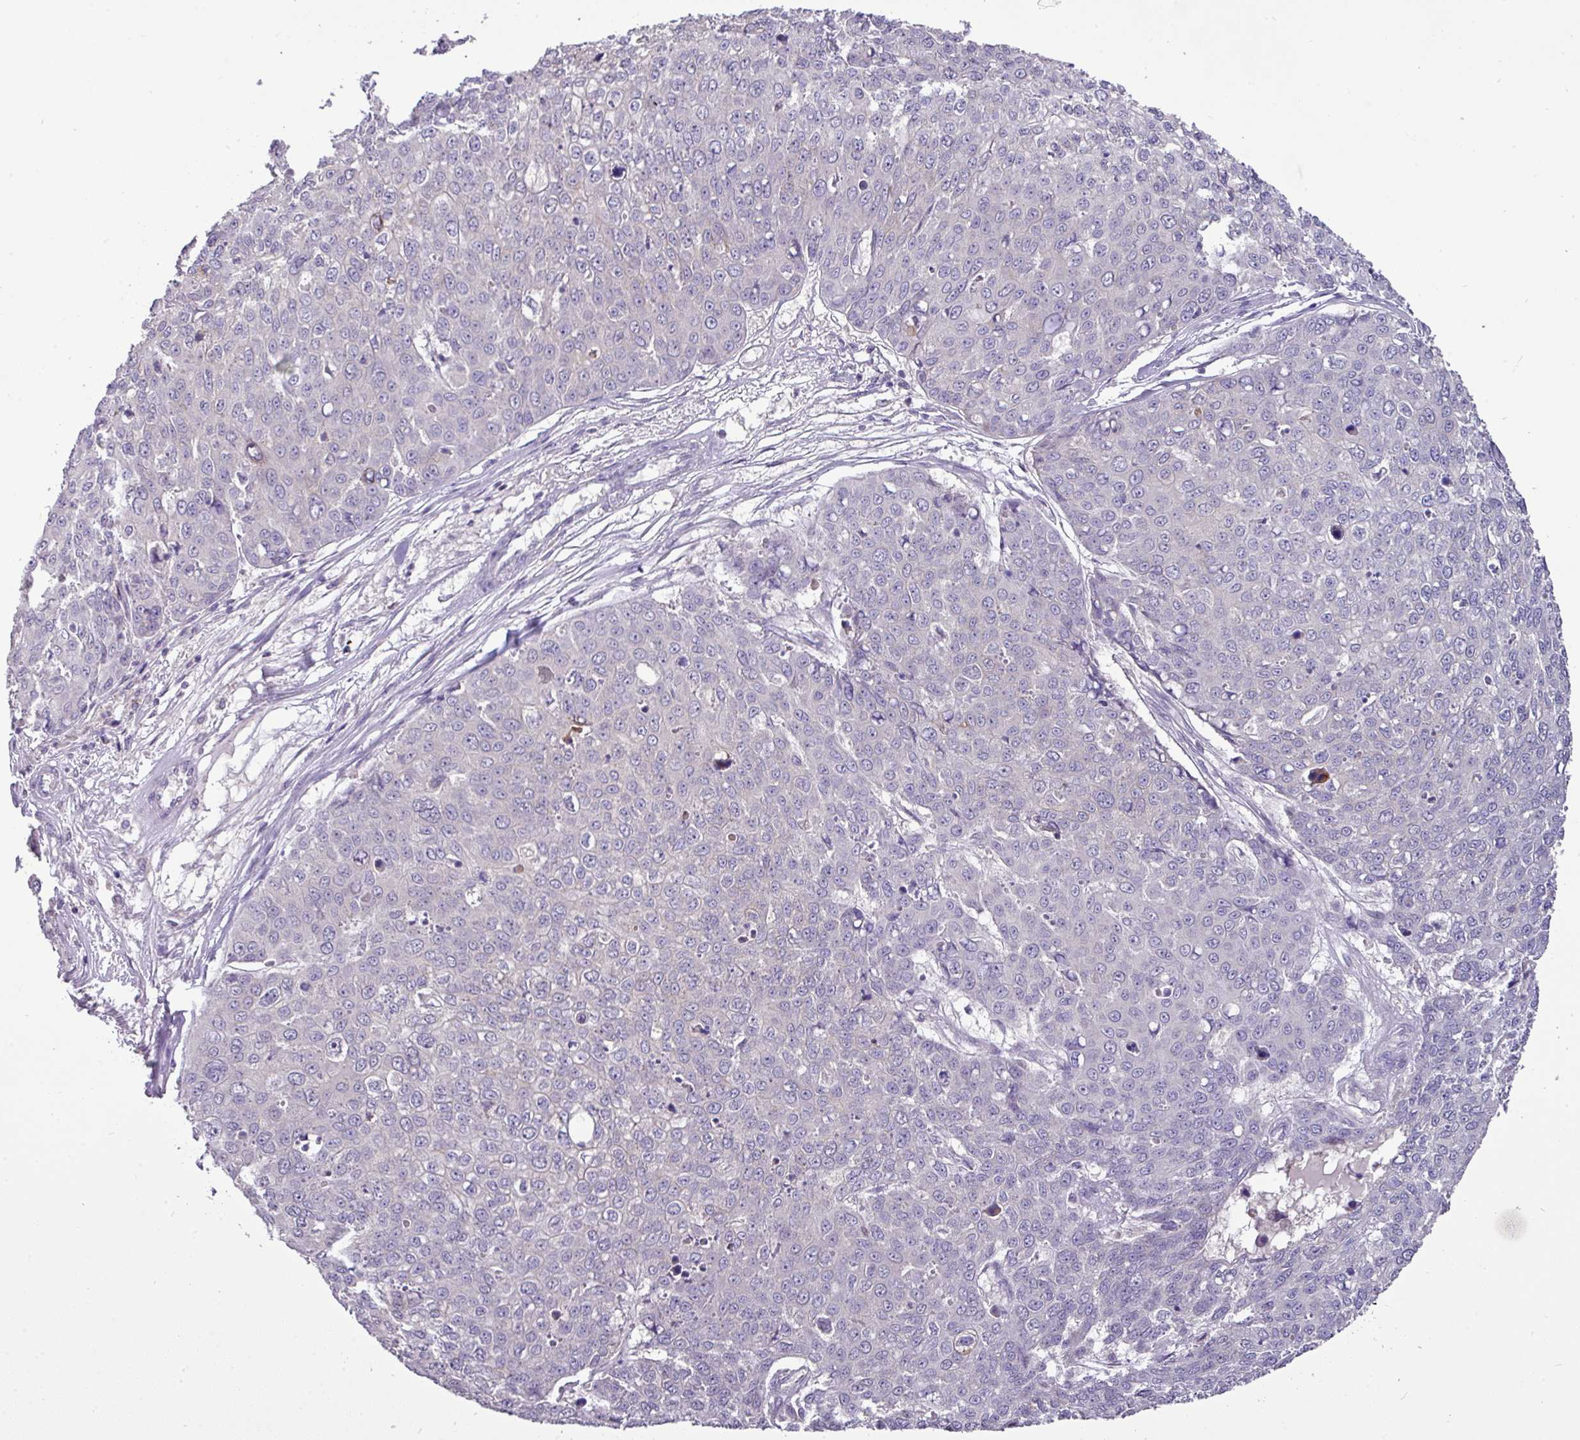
{"staining": {"intensity": "negative", "quantity": "none", "location": "none"}, "tissue": "skin cancer", "cell_type": "Tumor cells", "image_type": "cancer", "snomed": [{"axis": "morphology", "description": "Squamous cell carcinoma, NOS"}, {"axis": "topography", "description": "Skin"}], "caption": "Image shows no significant protein expression in tumor cells of squamous cell carcinoma (skin). The staining is performed using DAB (3,3'-diaminobenzidine) brown chromogen with nuclei counter-stained in using hematoxylin.", "gene": "TRAPPC1", "patient": {"sex": "male", "age": 71}}